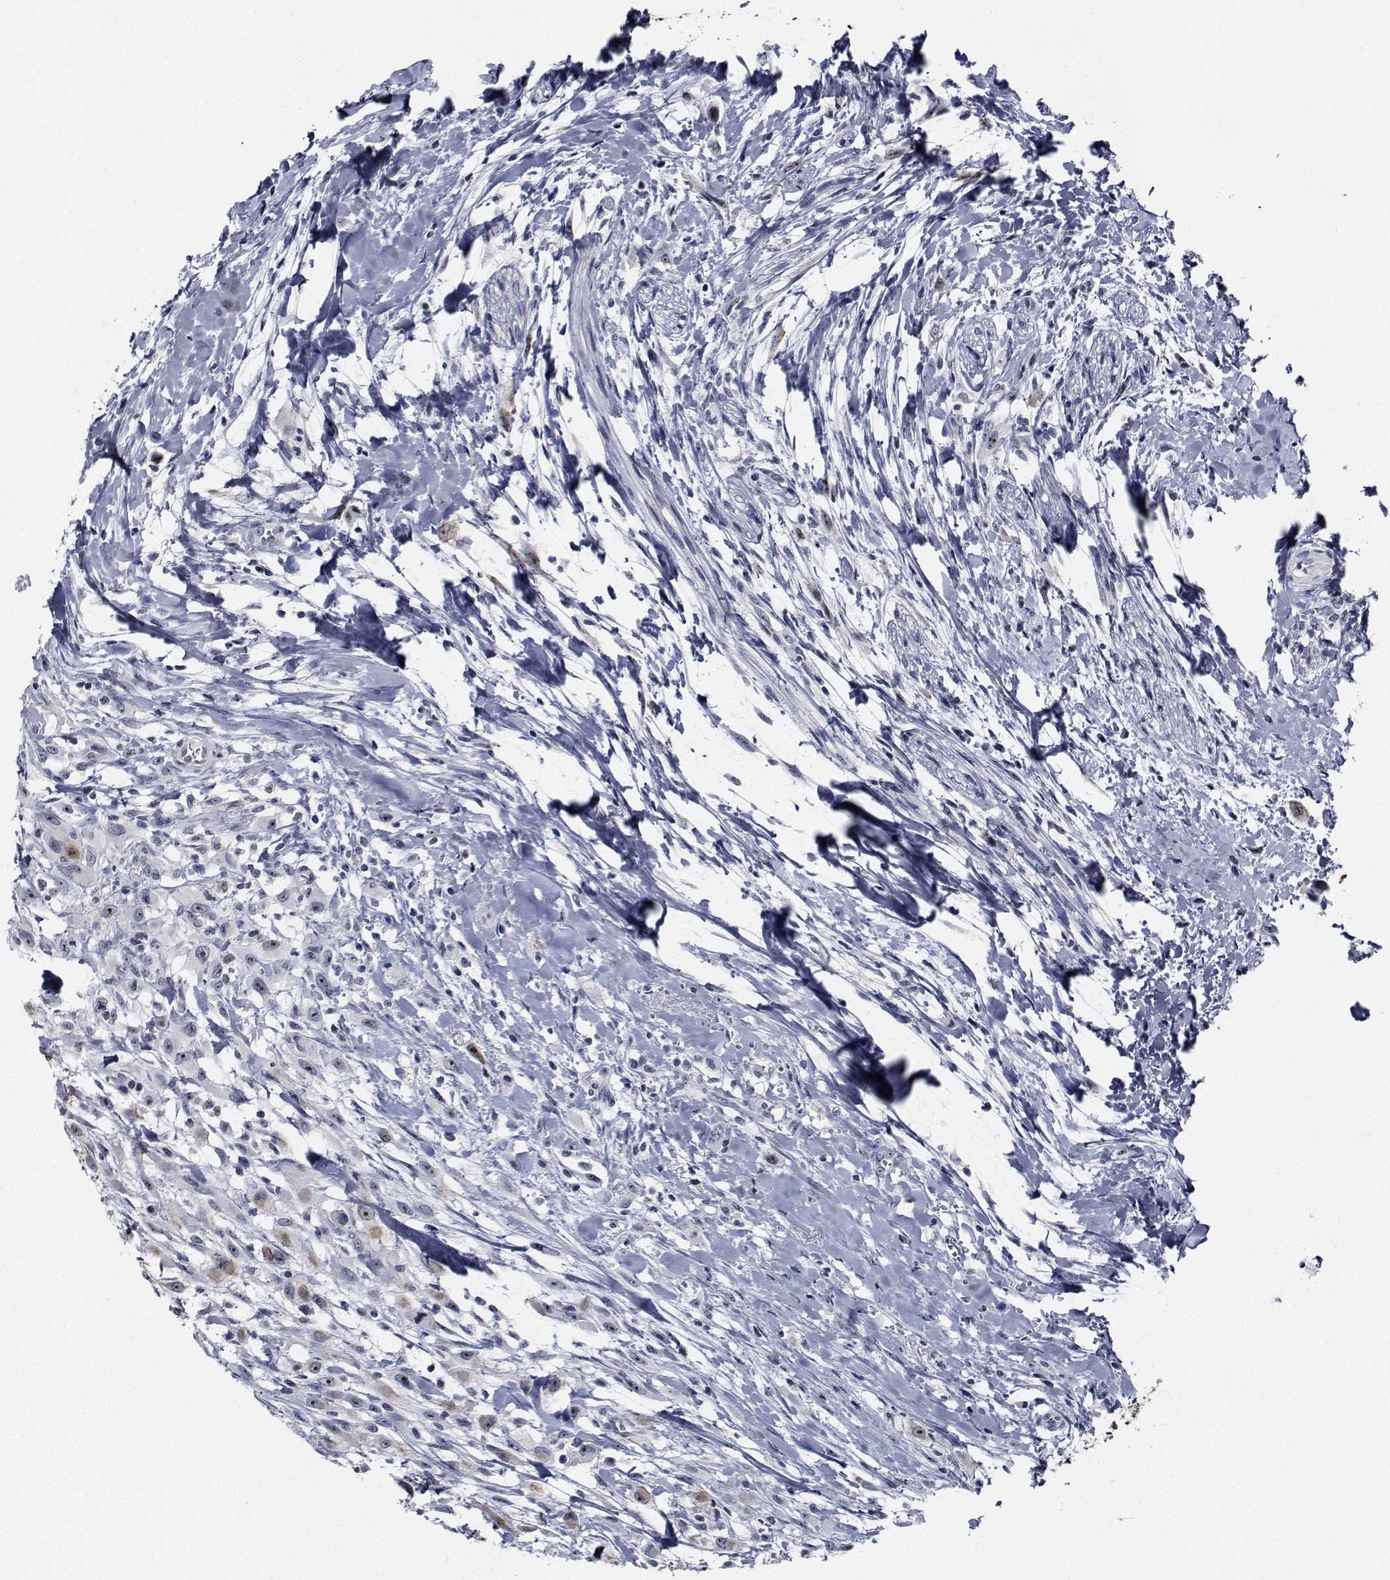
{"staining": {"intensity": "moderate", "quantity": "<25%", "location": "nuclear"}, "tissue": "head and neck cancer", "cell_type": "Tumor cells", "image_type": "cancer", "snomed": [{"axis": "morphology", "description": "Squamous cell carcinoma, NOS"}, {"axis": "morphology", "description": "Squamous cell carcinoma, metastatic, NOS"}, {"axis": "topography", "description": "Oral tissue"}, {"axis": "topography", "description": "Head-Neck"}], "caption": "A histopathology image of head and neck cancer stained for a protein displays moderate nuclear brown staining in tumor cells.", "gene": "NVL", "patient": {"sex": "female", "age": 85}}